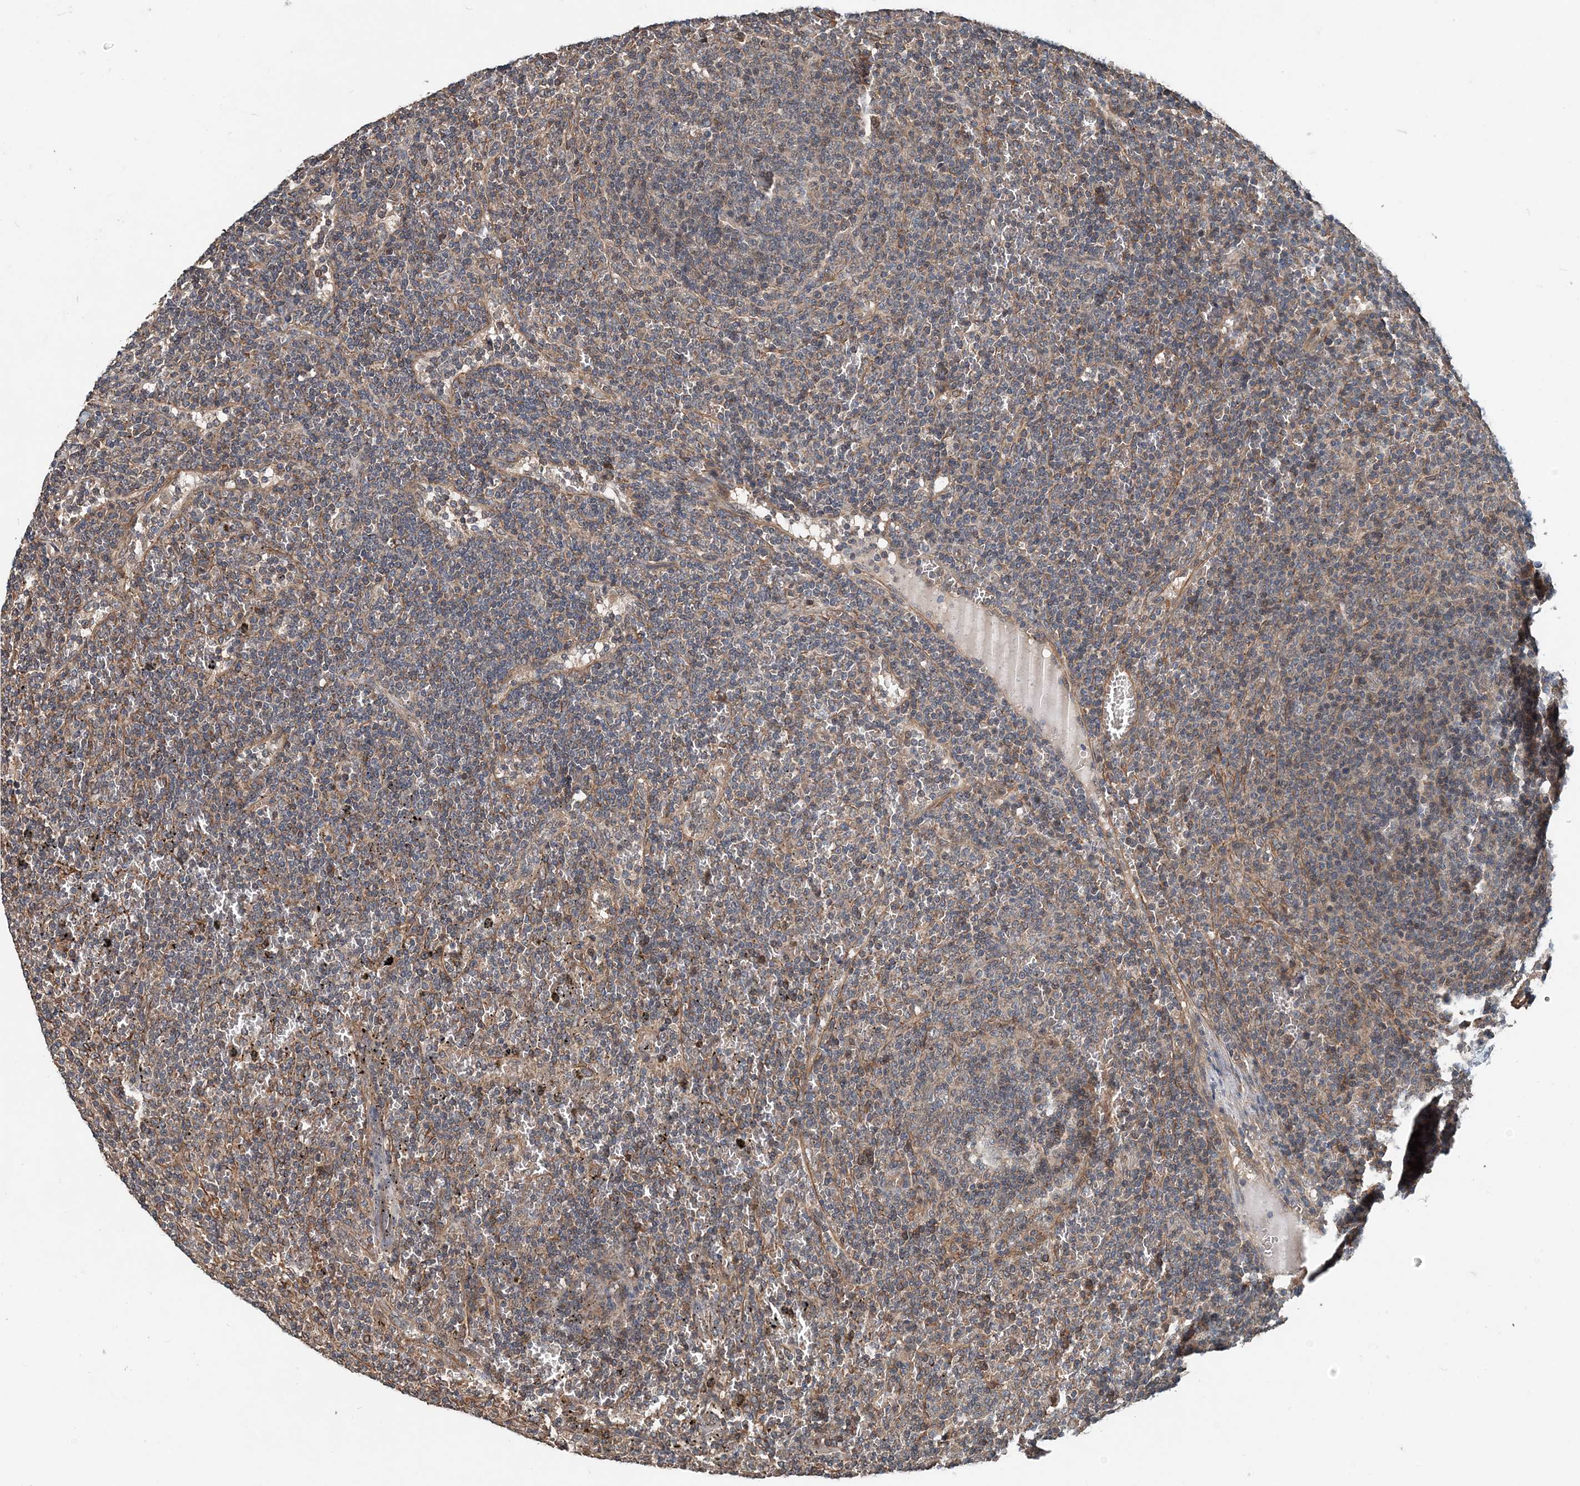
{"staining": {"intensity": "negative", "quantity": "none", "location": "none"}, "tissue": "lymphoma", "cell_type": "Tumor cells", "image_type": "cancer", "snomed": [{"axis": "morphology", "description": "Malignant lymphoma, non-Hodgkin's type, Low grade"}, {"axis": "topography", "description": "Spleen"}], "caption": "A micrograph of human malignant lymphoma, non-Hodgkin's type (low-grade) is negative for staining in tumor cells. Brightfield microscopy of immunohistochemistry (IHC) stained with DAB (brown) and hematoxylin (blue), captured at high magnification.", "gene": "SMPD3", "patient": {"sex": "female", "age": 50}}